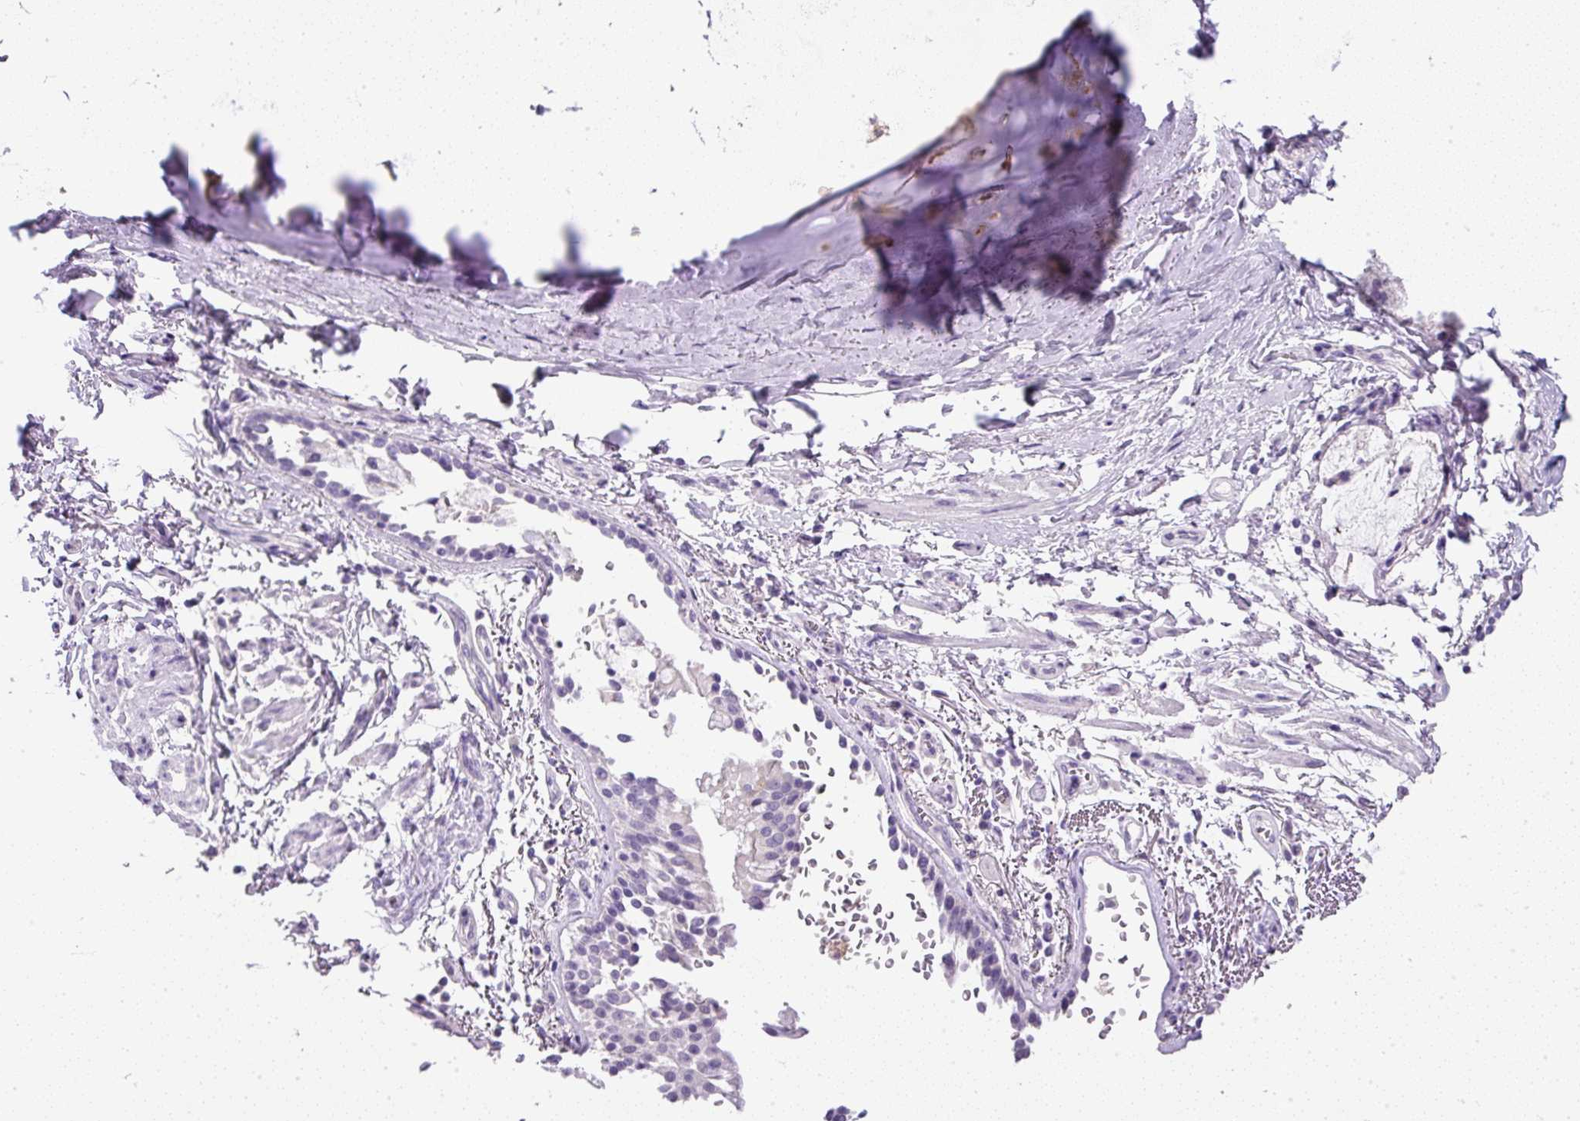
{"staining": {"intensity": "negative", "quantity": "none", "location": "none"}, "tissue": "bronchus", "cell_type": "Respiratory epithelial cells", "image_type": "normal", "snomed": [{"axis": "morphology", "description": "Normal tissue, NOS"}, {"axis": "topography", "description": "Bronchus"}], "caption": "Micrograph shows no significant protein expression in respiratory epithelial cells of normal bronchus. (Immunohistochemistry, brightfield microscopy, high magnification).", "gene": "COL9A2", "patient": {"sex": "male", "age": 70}}